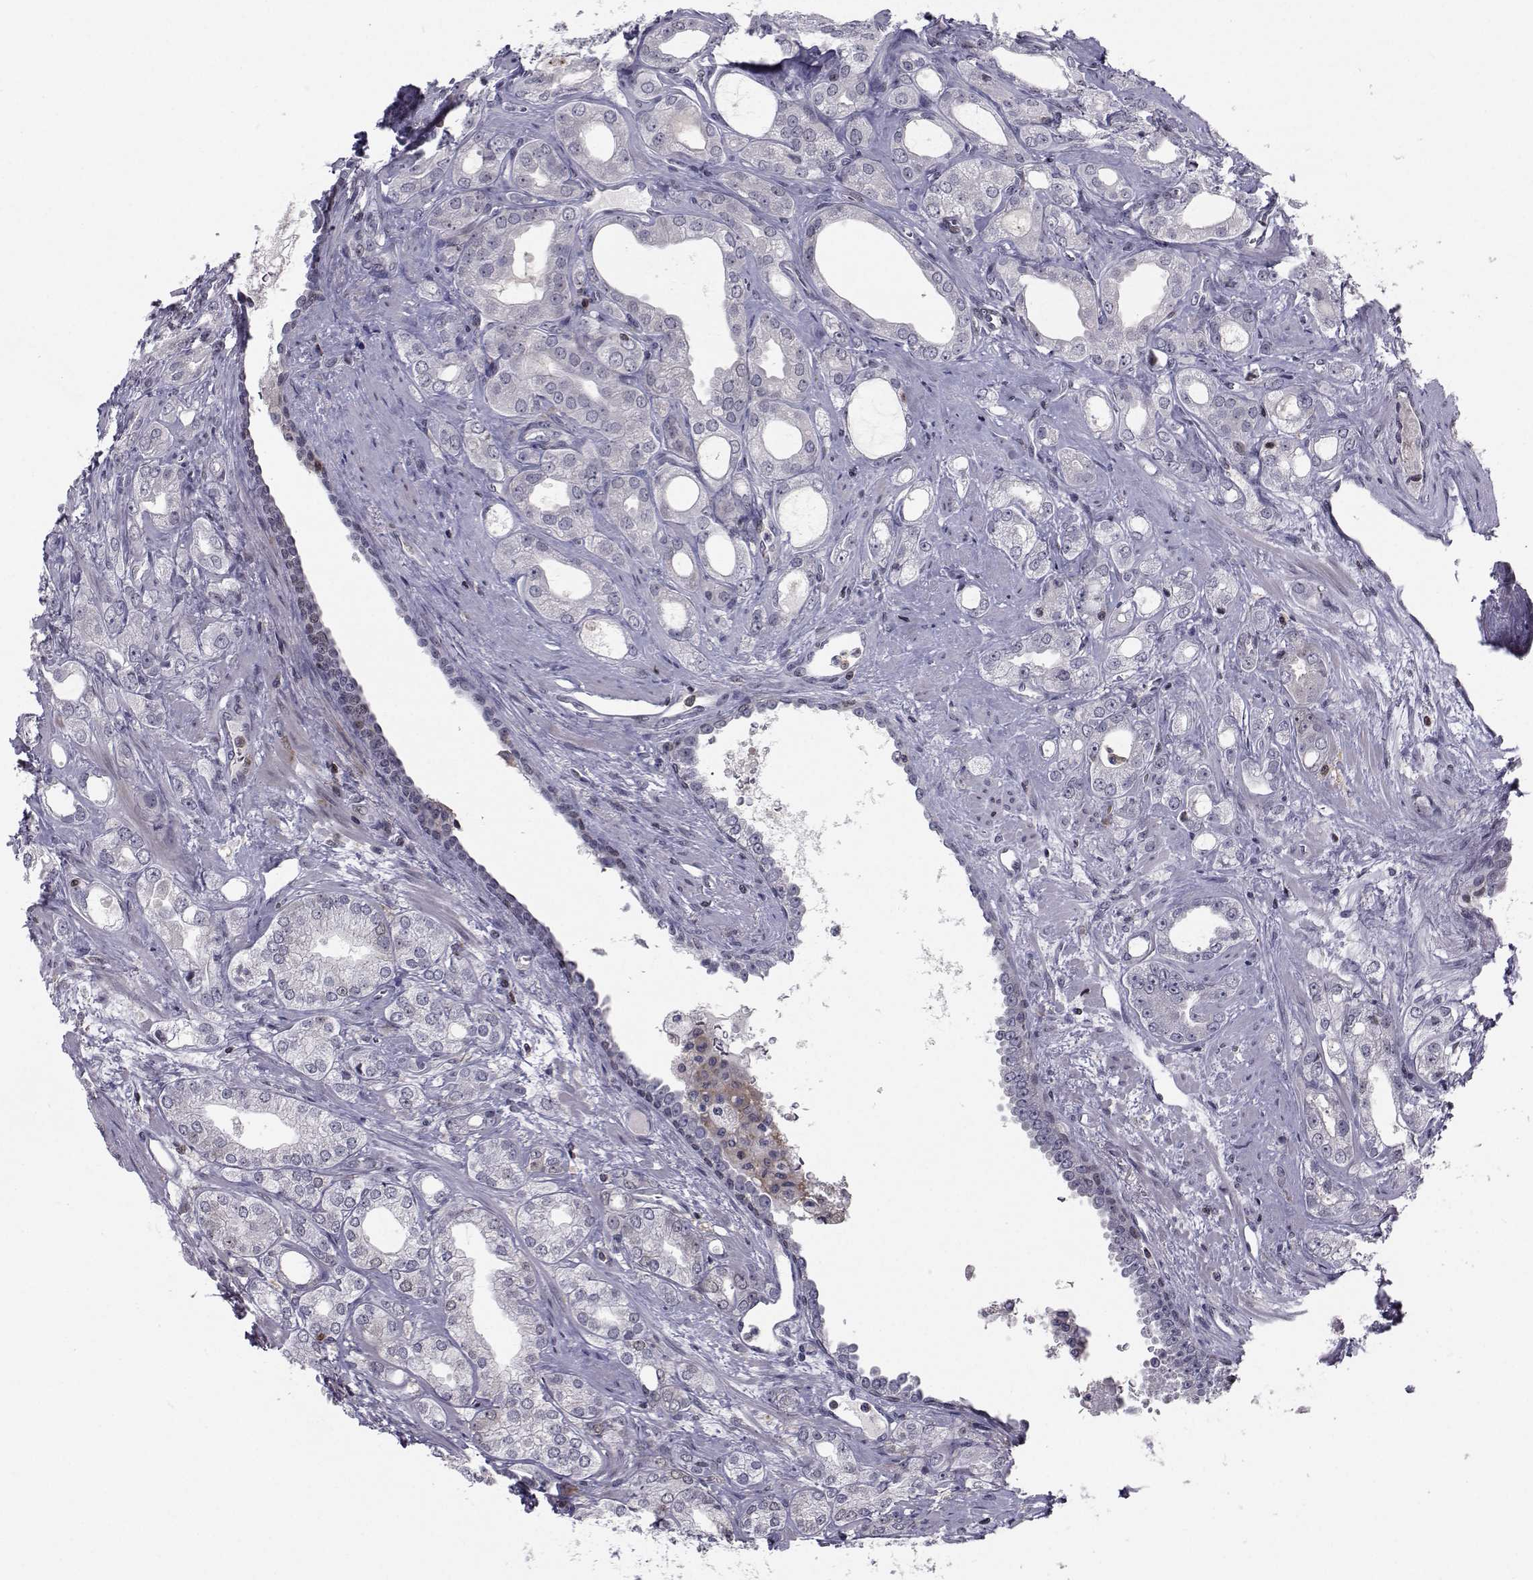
{"staining": {"intensity": "negative", "quantity": "none", "location": "none"}, "tissue": "prostate cancer", "cell_type": "Tumor cells", "image_type": "cancer", "snomed": [{"axis": "morphology", "description": "Adenocarcinoma, NOS"}, {"axis": "morphology", "description": "Adenocarcinoma, High grade"}, {"axis": "topography", "description": "Prostate"}], "caption": "Tumor cells are negative for brown protein staining in prostate cancer.", "gene": "PCP4L1", "patient": {"sex": "male", "age": 70}}